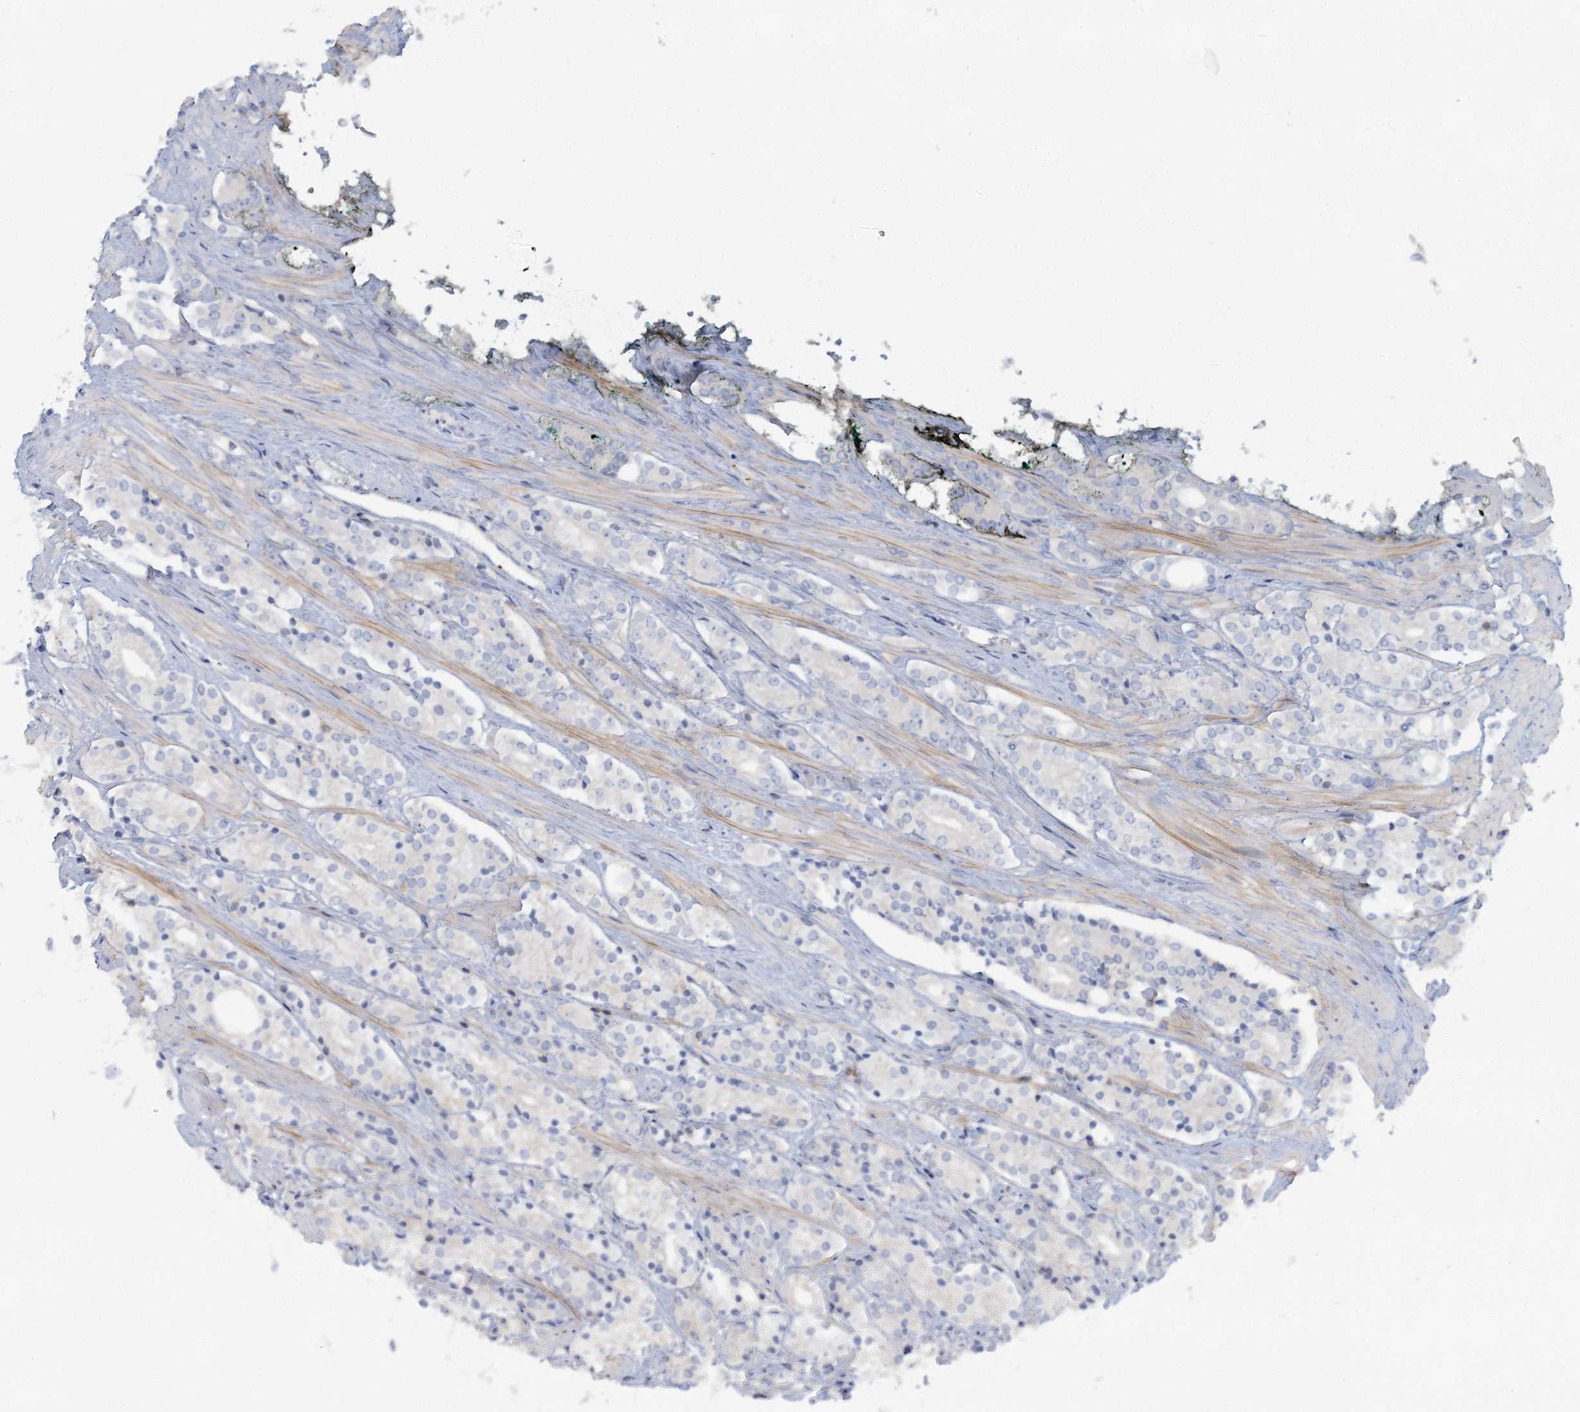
{"staining": {"intensity": "negative", "quantity": "none", "location": "none"}, "tissue": "prostate cancer", "cell_type": "Tumor cells", "image_type": "cancer", "snomed": [{"axis": "morphology", "description": "Adenocarcinoma, High grade"}, {"axis": "topography", "description": "Prostate"}], "caption": "Immunohistochemistry (IHC) histopathology image of high-grade adenocarcinoma (prostate) stained for a protein (brown), which demonstrates no expression in tumor cells. The staining is performed using DAB brown chromogen with nuclei counter-stained in using hematoxylin.", "gene": "CUEDC2", "patient": {"sex": "male", "age": 71}}